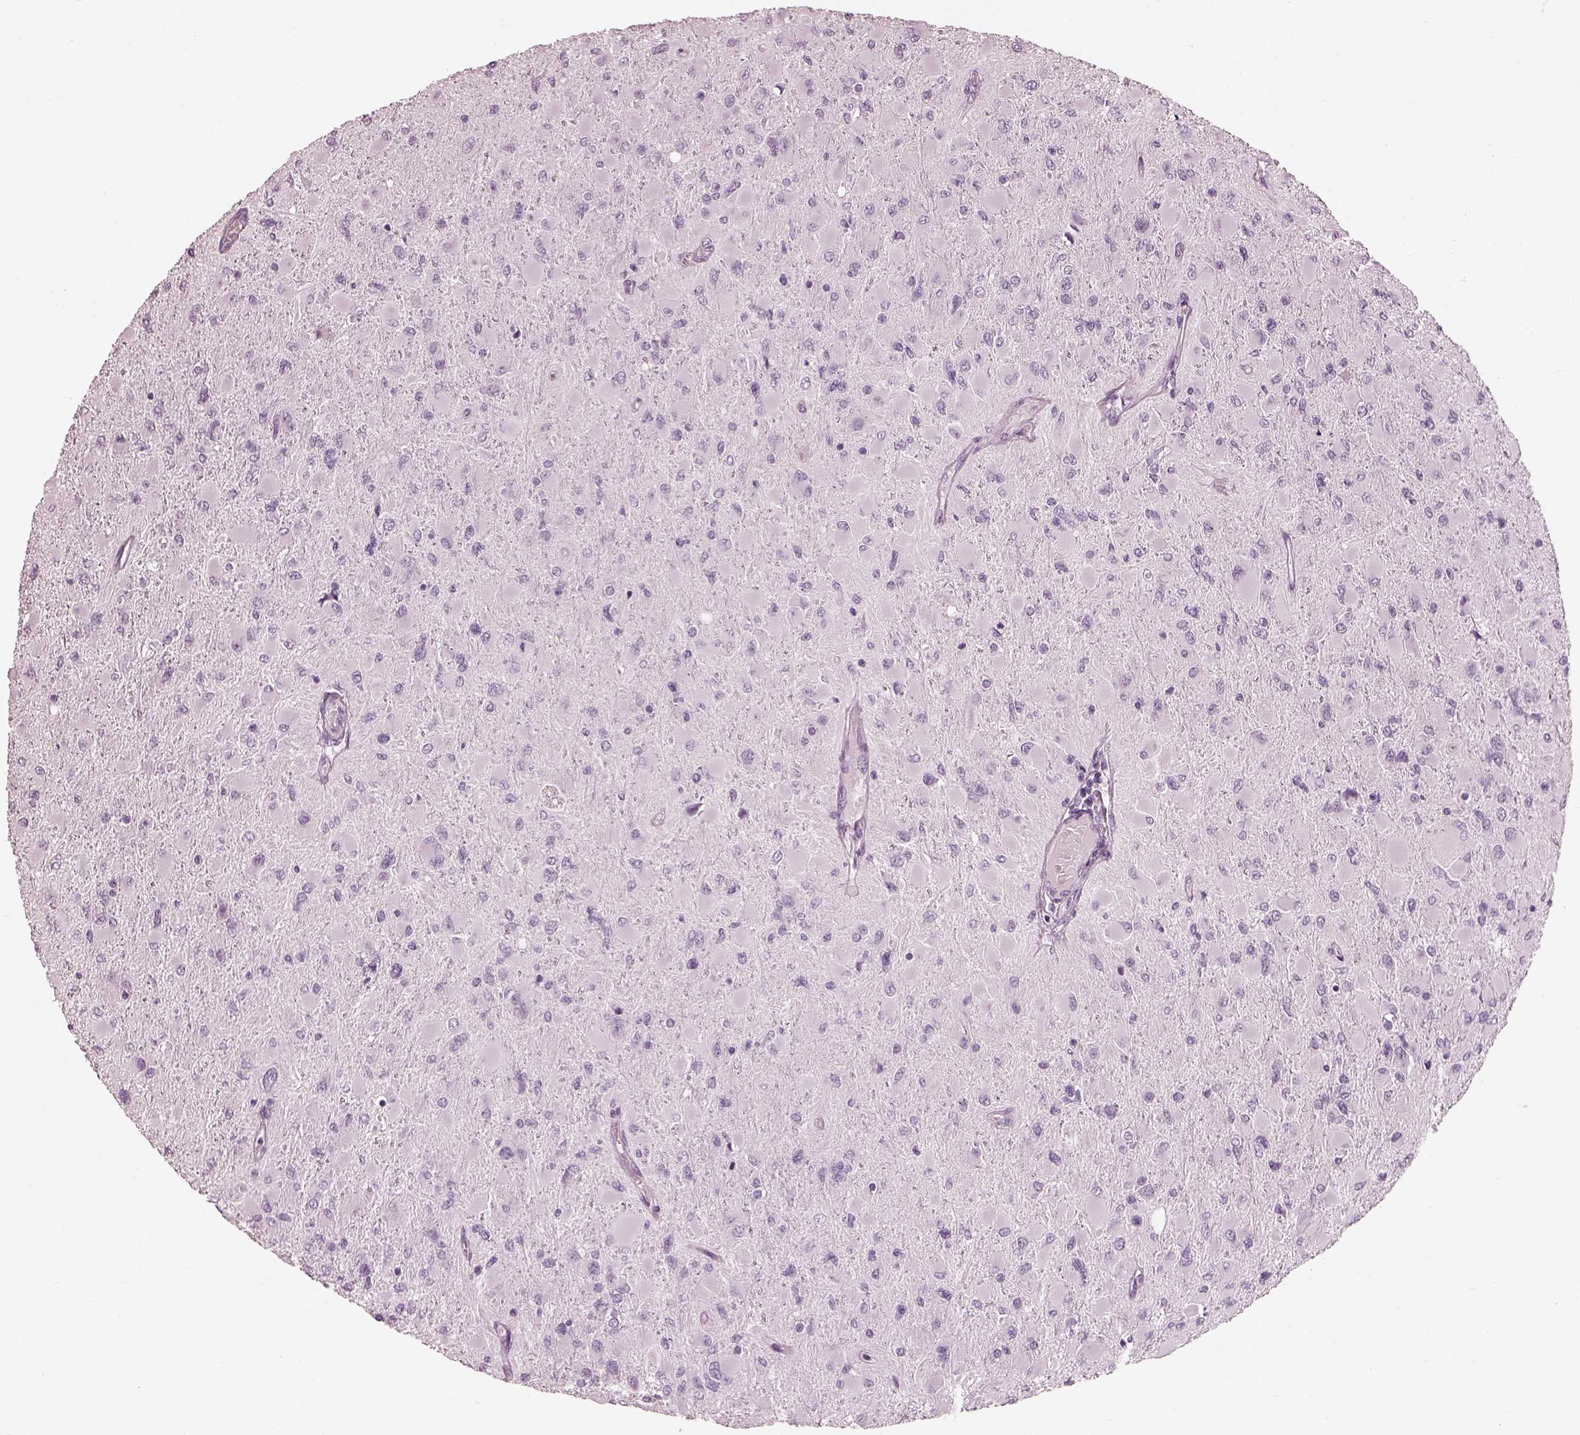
{"staining": {"intensity": "negative", "quantity": "none", "location": "none"}, "tissue": "glioma", "cell_type": "Tumor cells", "image_type": "cancer", "snomed": [{"axis": "morphology", "description": "Glioma, malignant, High grade"}, {"axis": "topography", "description": "Cerebral cortex"}], "caption": "Glioma was stained to show a protein in brown. There is no significant staining in tumor cells. Nuclei are stained in blue.", "gene": "TCHHL1", "patient": {"sex": "female", "age": 36}}